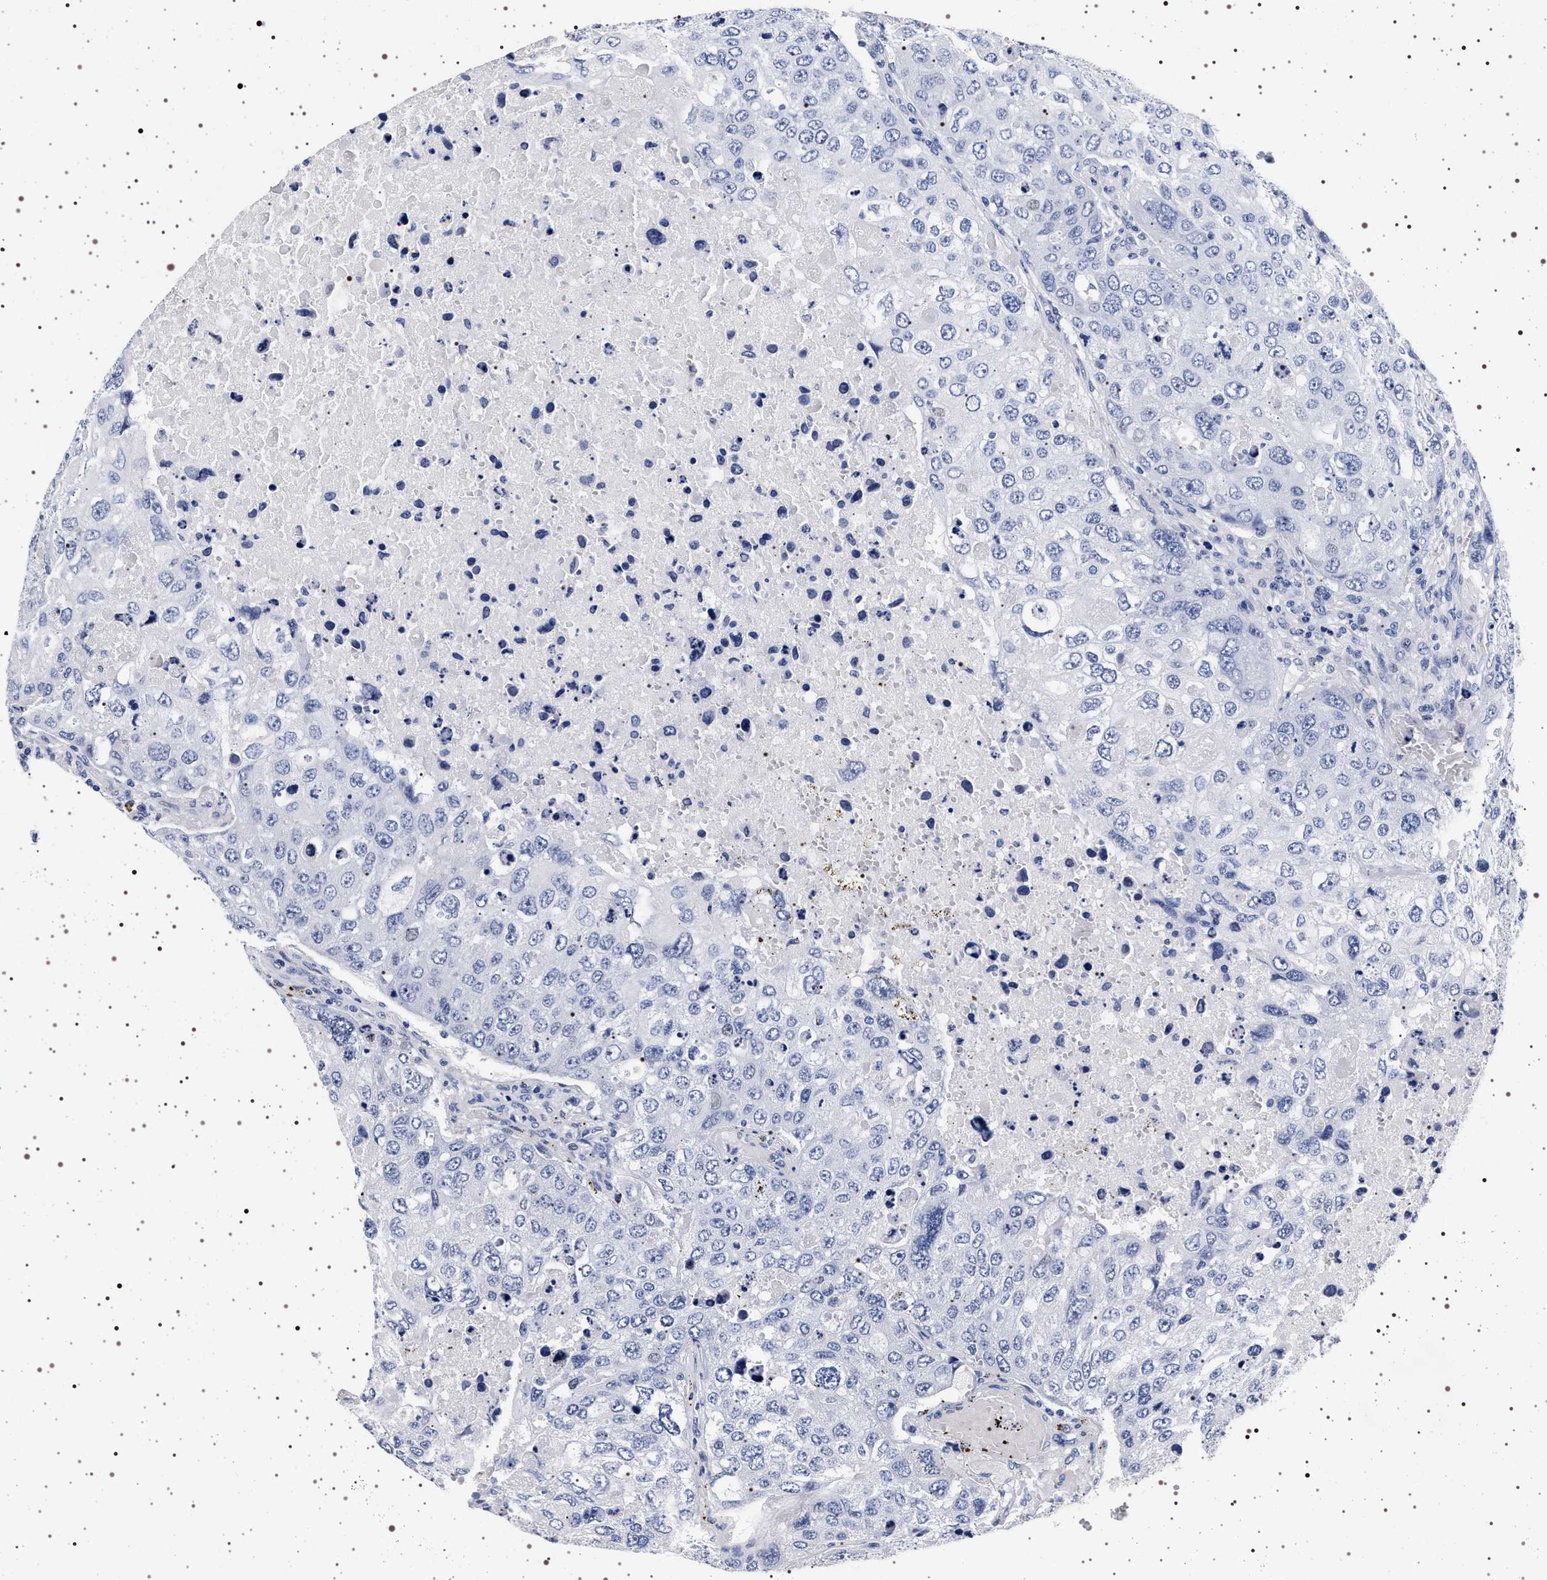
{"staining": {"intensity": "negative", "quantity": "none", "location": "none"}, "tissue": "urothelial cancer", "cell_type": "Tumor cells", "image_type": "cancer", "snomed": [{"axis": "morphology", "description": "Urothelial carcinoma, High grade"}, {"axis": "topography", "description": "Lymph node"}, {"axis": "topography", "description": "Urinary bladder"}], "caption": "Immunohistochemical staining of human high-grade urothelial carcinoma reveals no significant positivity in tumor cells. Nuclei are stained in blue.", "gene": "MAPK10", "patient": {"sex": "male", "age": 51}}